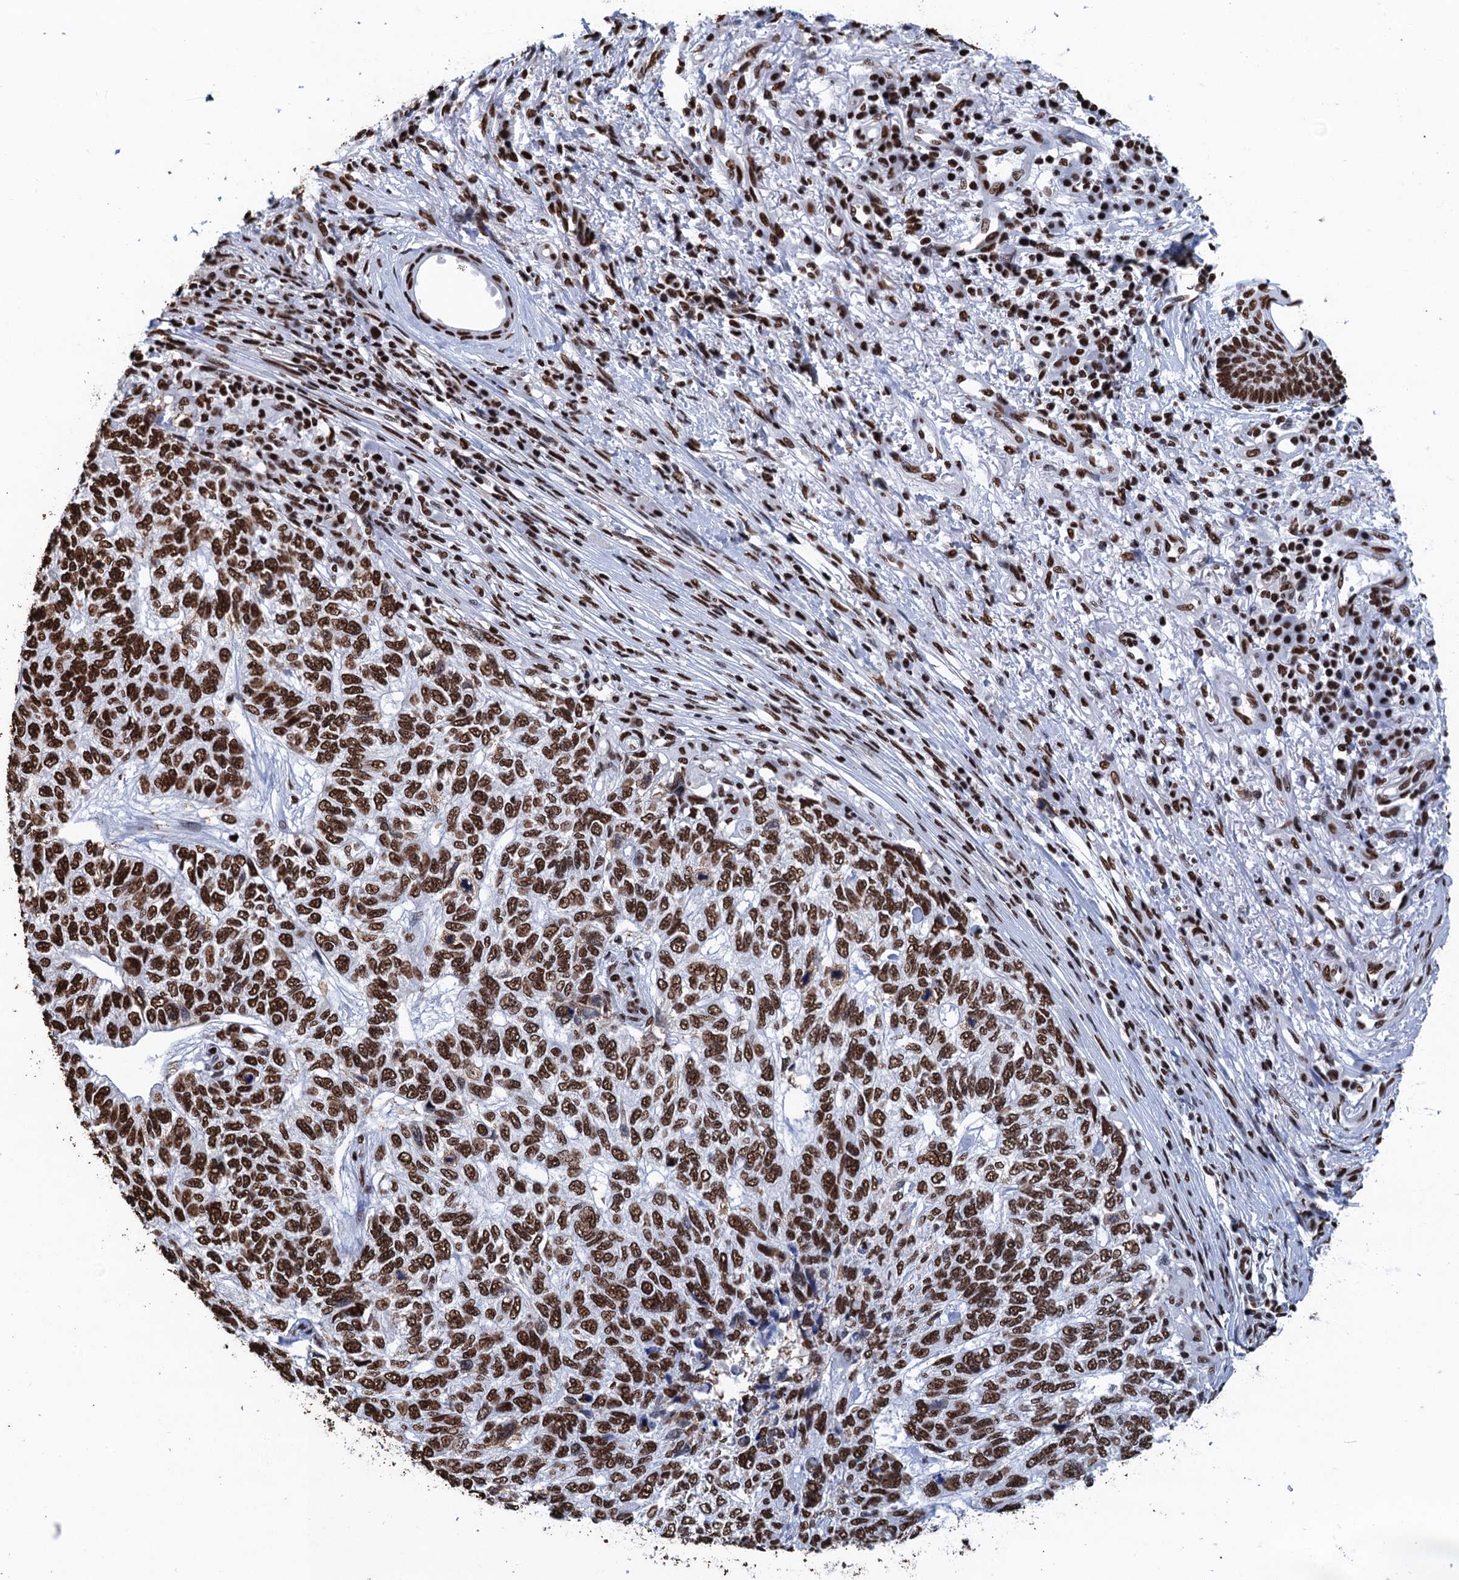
{"staining": {"intensity": "strong", "quantity": ">75%", "location": "nuclear"}, "tissue": "skin cancer", "cell_type": "Tumor cells", "image_type": "cancer", "snomed": [{"axis": "morphology", "description": "Basal cell carcinoma"}, {"axis": "topography", "description": "Skin"}], "caption": "Immunohistochemistry (IHC) of skin cancer shows high levels of strong nuclear positivity in about >75% of tumor cells.", "gene": "UBA2", "patient": {"sex": "female", "age": 65}}